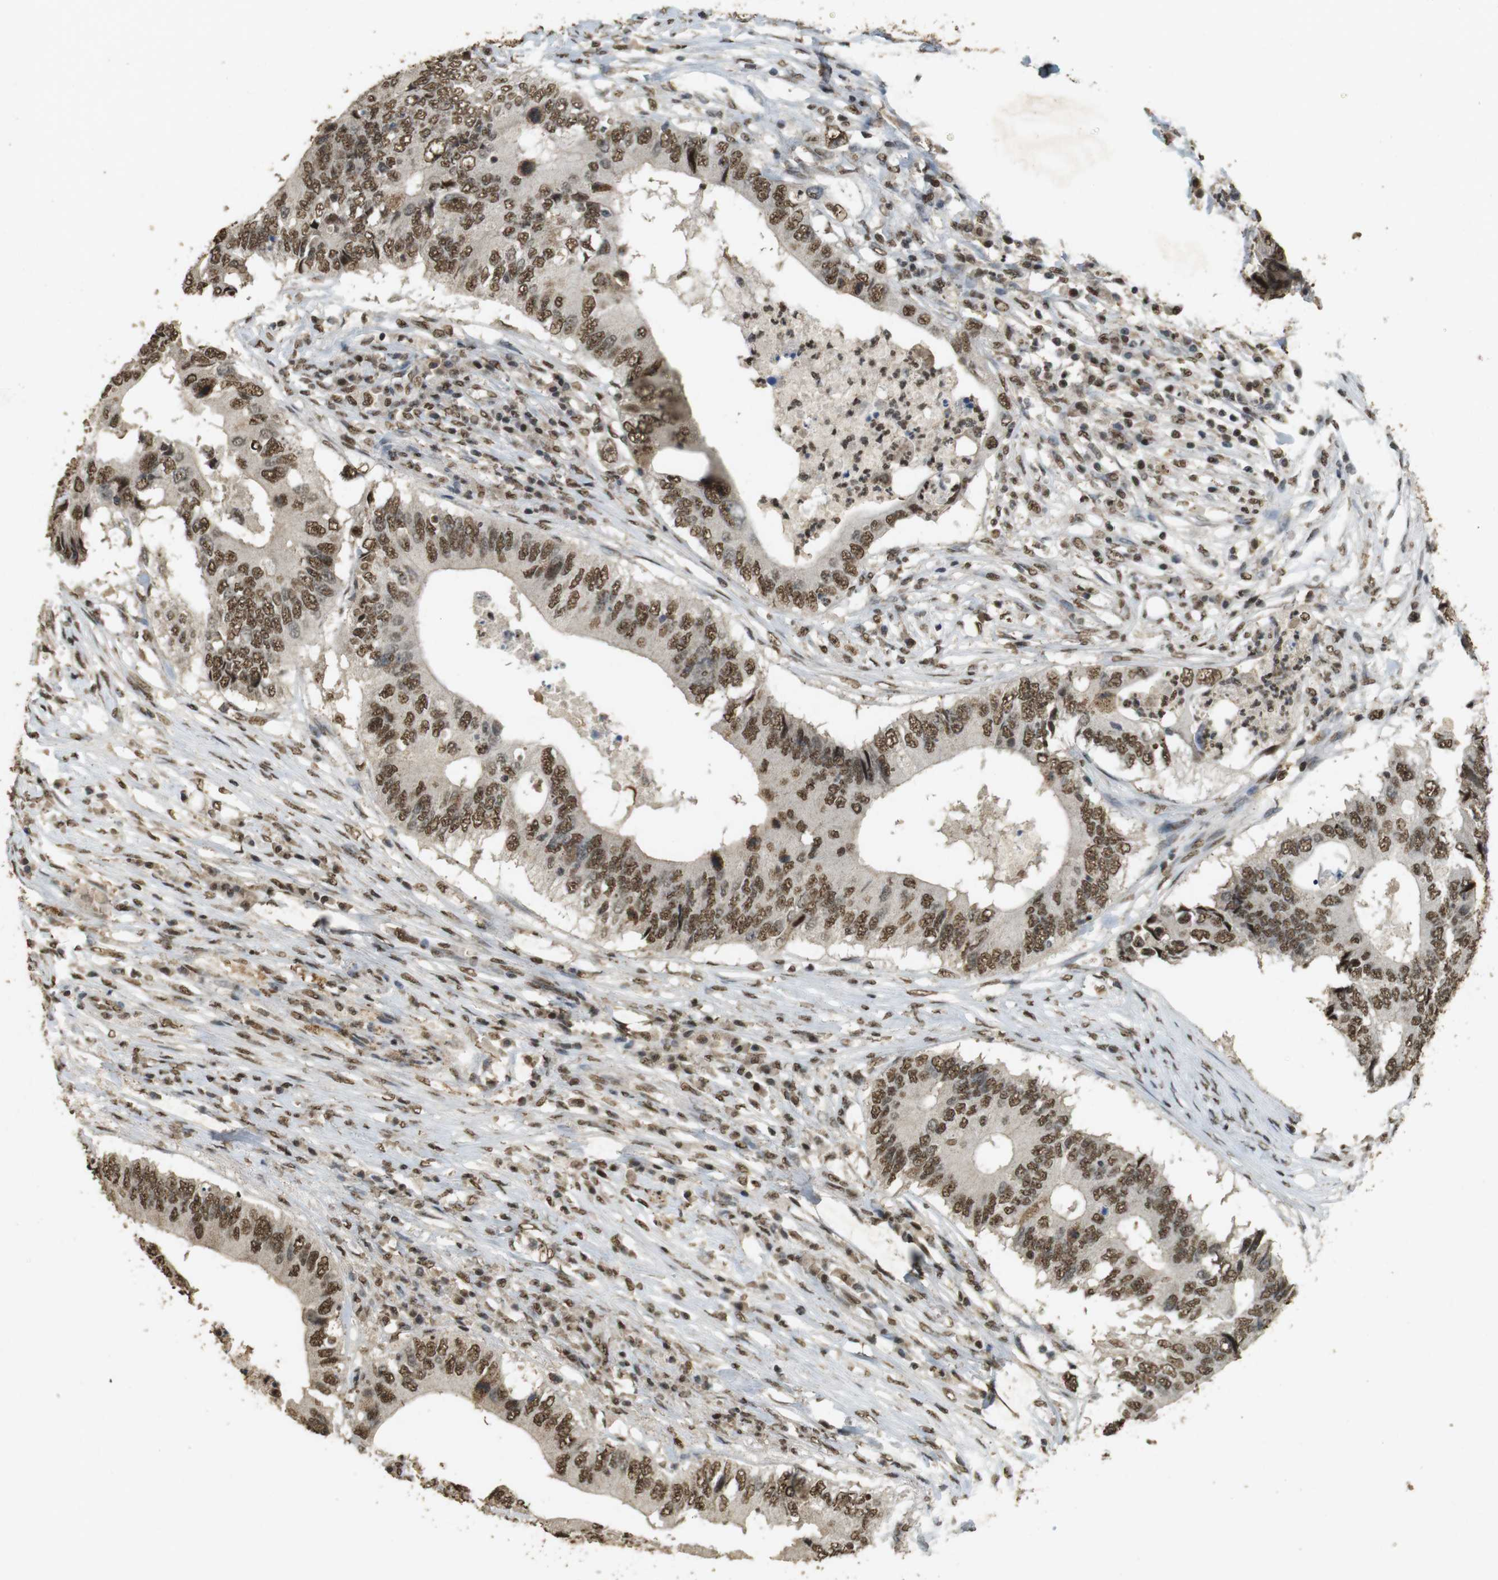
{"staining": {"intensity": "moderate", "quantity": ">75%", "location": "nuclear"}, "tissue": "colorectal cancer", "cell_type": "Tumor cells", "image_type": "cancer", "snomed": [{"axis": "morphology", "description": "Adenocarcinoma, NOS"}, {"axis": "topography", "description": "Colon"}], "caption": "Immunohistochemical staining of human colorectal adenocarcinoma exhibits moderate nuclear protein expression in about >75% of tumor cells.", "gene": "GATA4", "patient": {"sex": "male", "age": 71}}